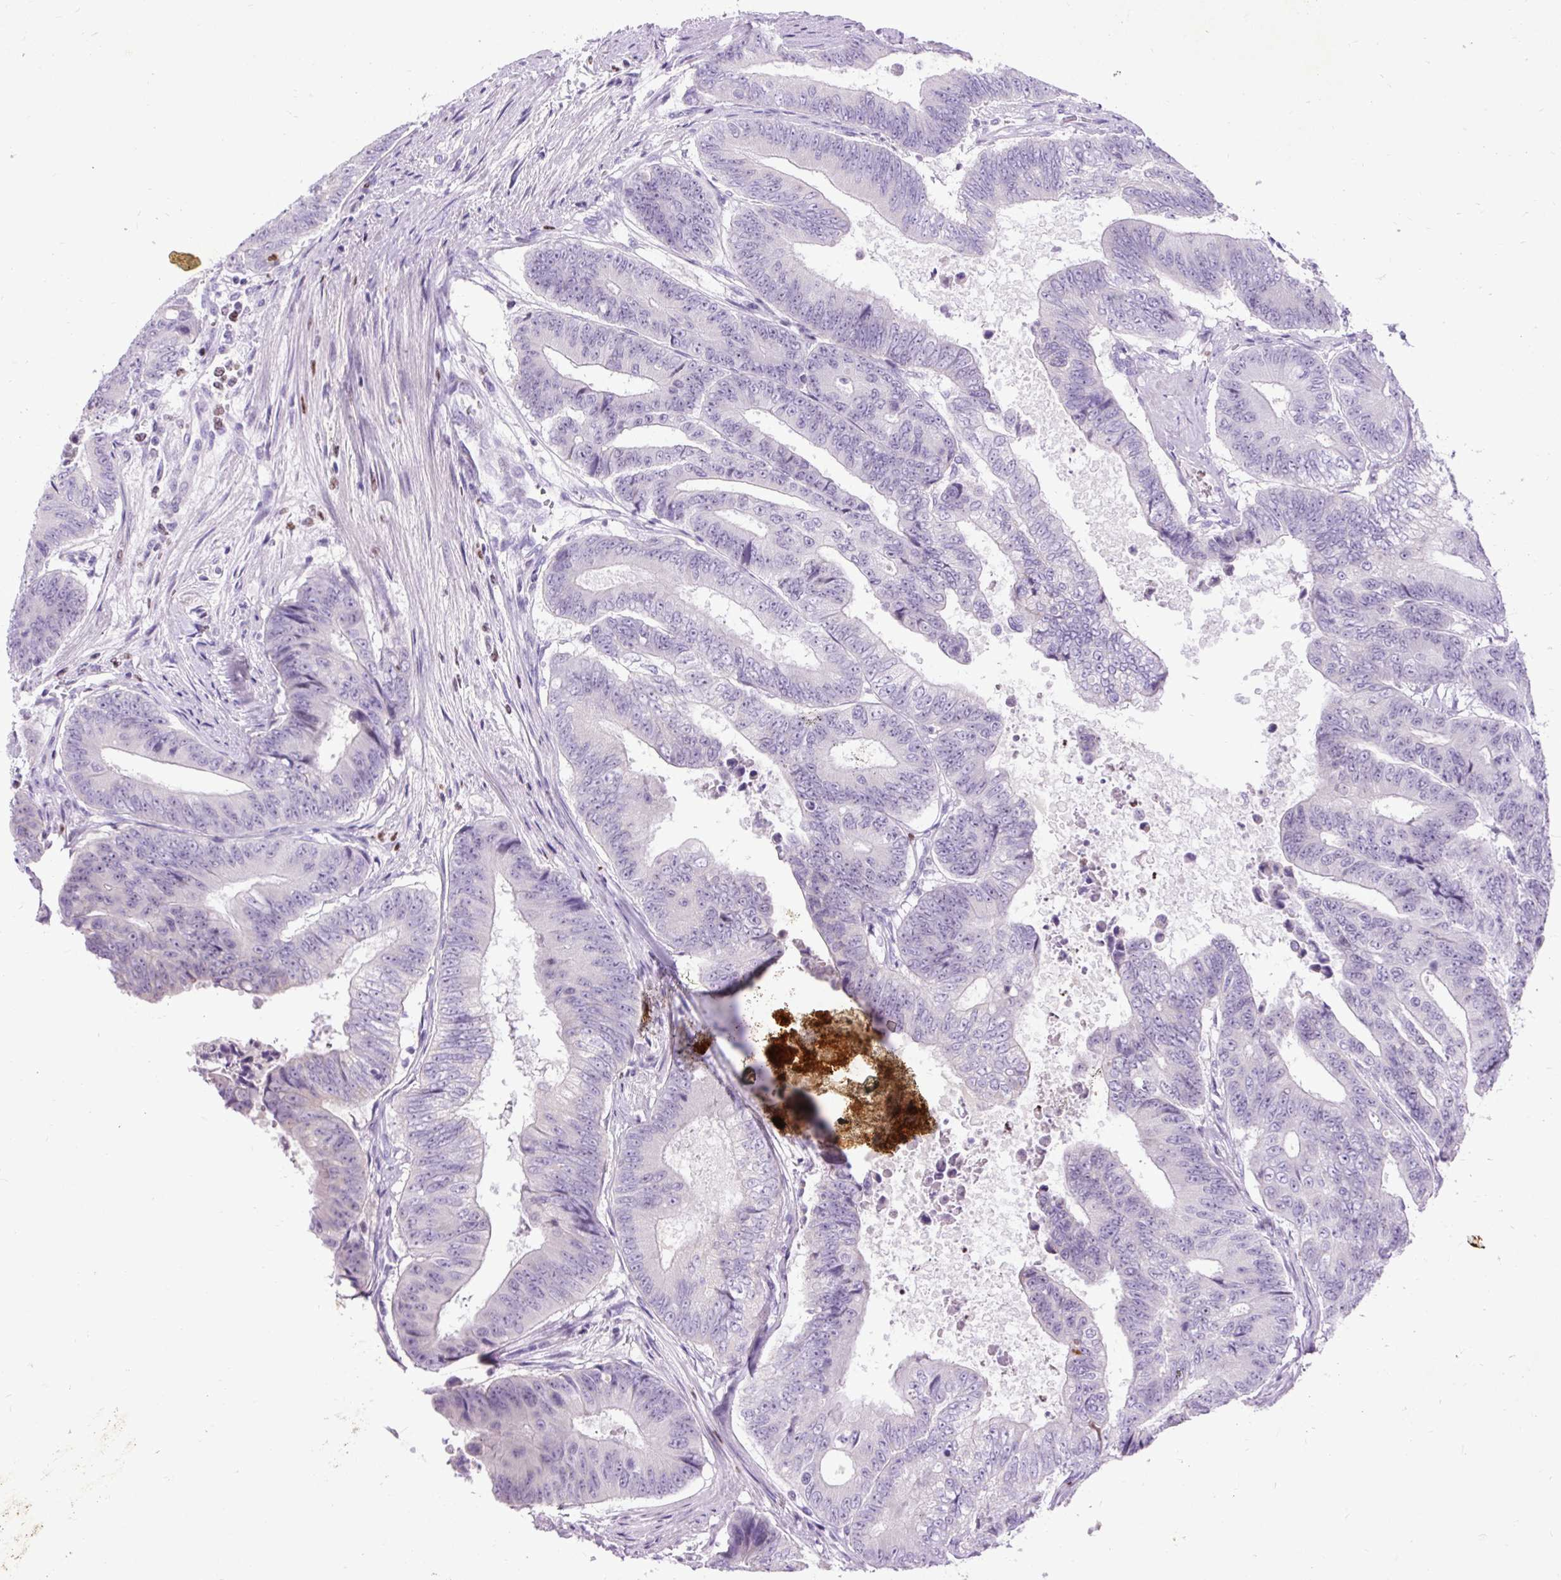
{"staining": {"intensity": "negative", "quantity": "none", "location": "none"}, "tissue": "colorectal cancer", "cell_type": "Tumor cells", "image_type": "cancer", "snomed": [{"axis": "morphology", "description": "Adenocarcinoma, NOS"}, {"axis": "topography", "description": "Colon"}], "caption": "Tumor cells show no significant staining in colorectal adenocarcinoma. (DAB (3,3'-diaminobenzidine) IHC visualized using brightfield microscopy, high magnification).", "gene": "SPC24", "patient": {"sex": "female", "age": 48}}